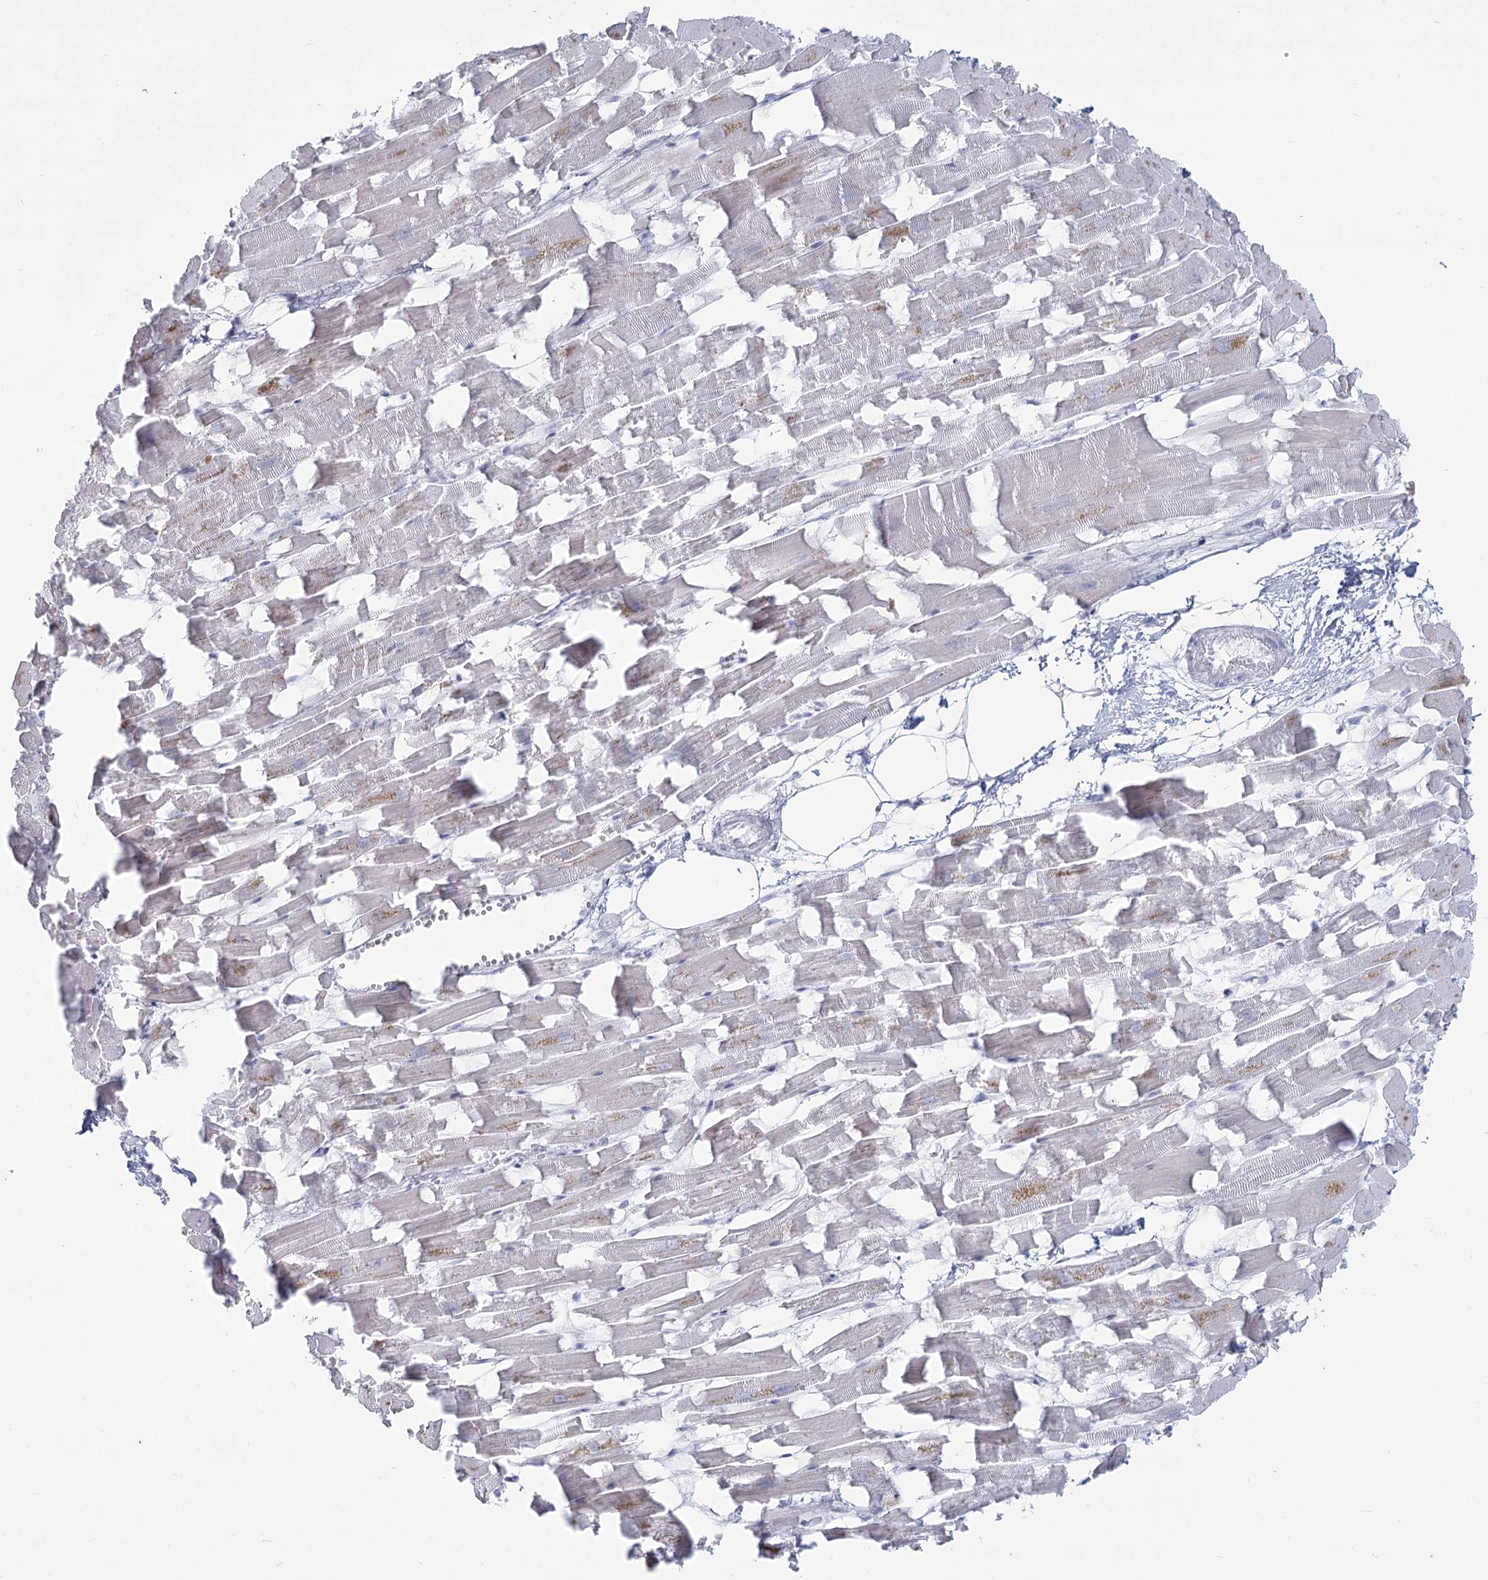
{"staining": {"intensity": "negative", "quantity": "none", "location": "none"}, "tissue": "heart muscle", "cell_type": "Cardiomyocytes", "image_type": "normal", "snomed": [{"axis": "morphology", "description": "Normal tissue, NOS"}, {"axis": "topography", "description": "Heart"}], "caption": "A histopathology image of heart muscle stained for a protein shows no brown staining in cardiomyocytes. (DAB (3,3'-diaminobenzidine) immunohistochemistry, high magnification).", "gene": "SLC6A19", "patient": {"sex": "female", "age": 64}}